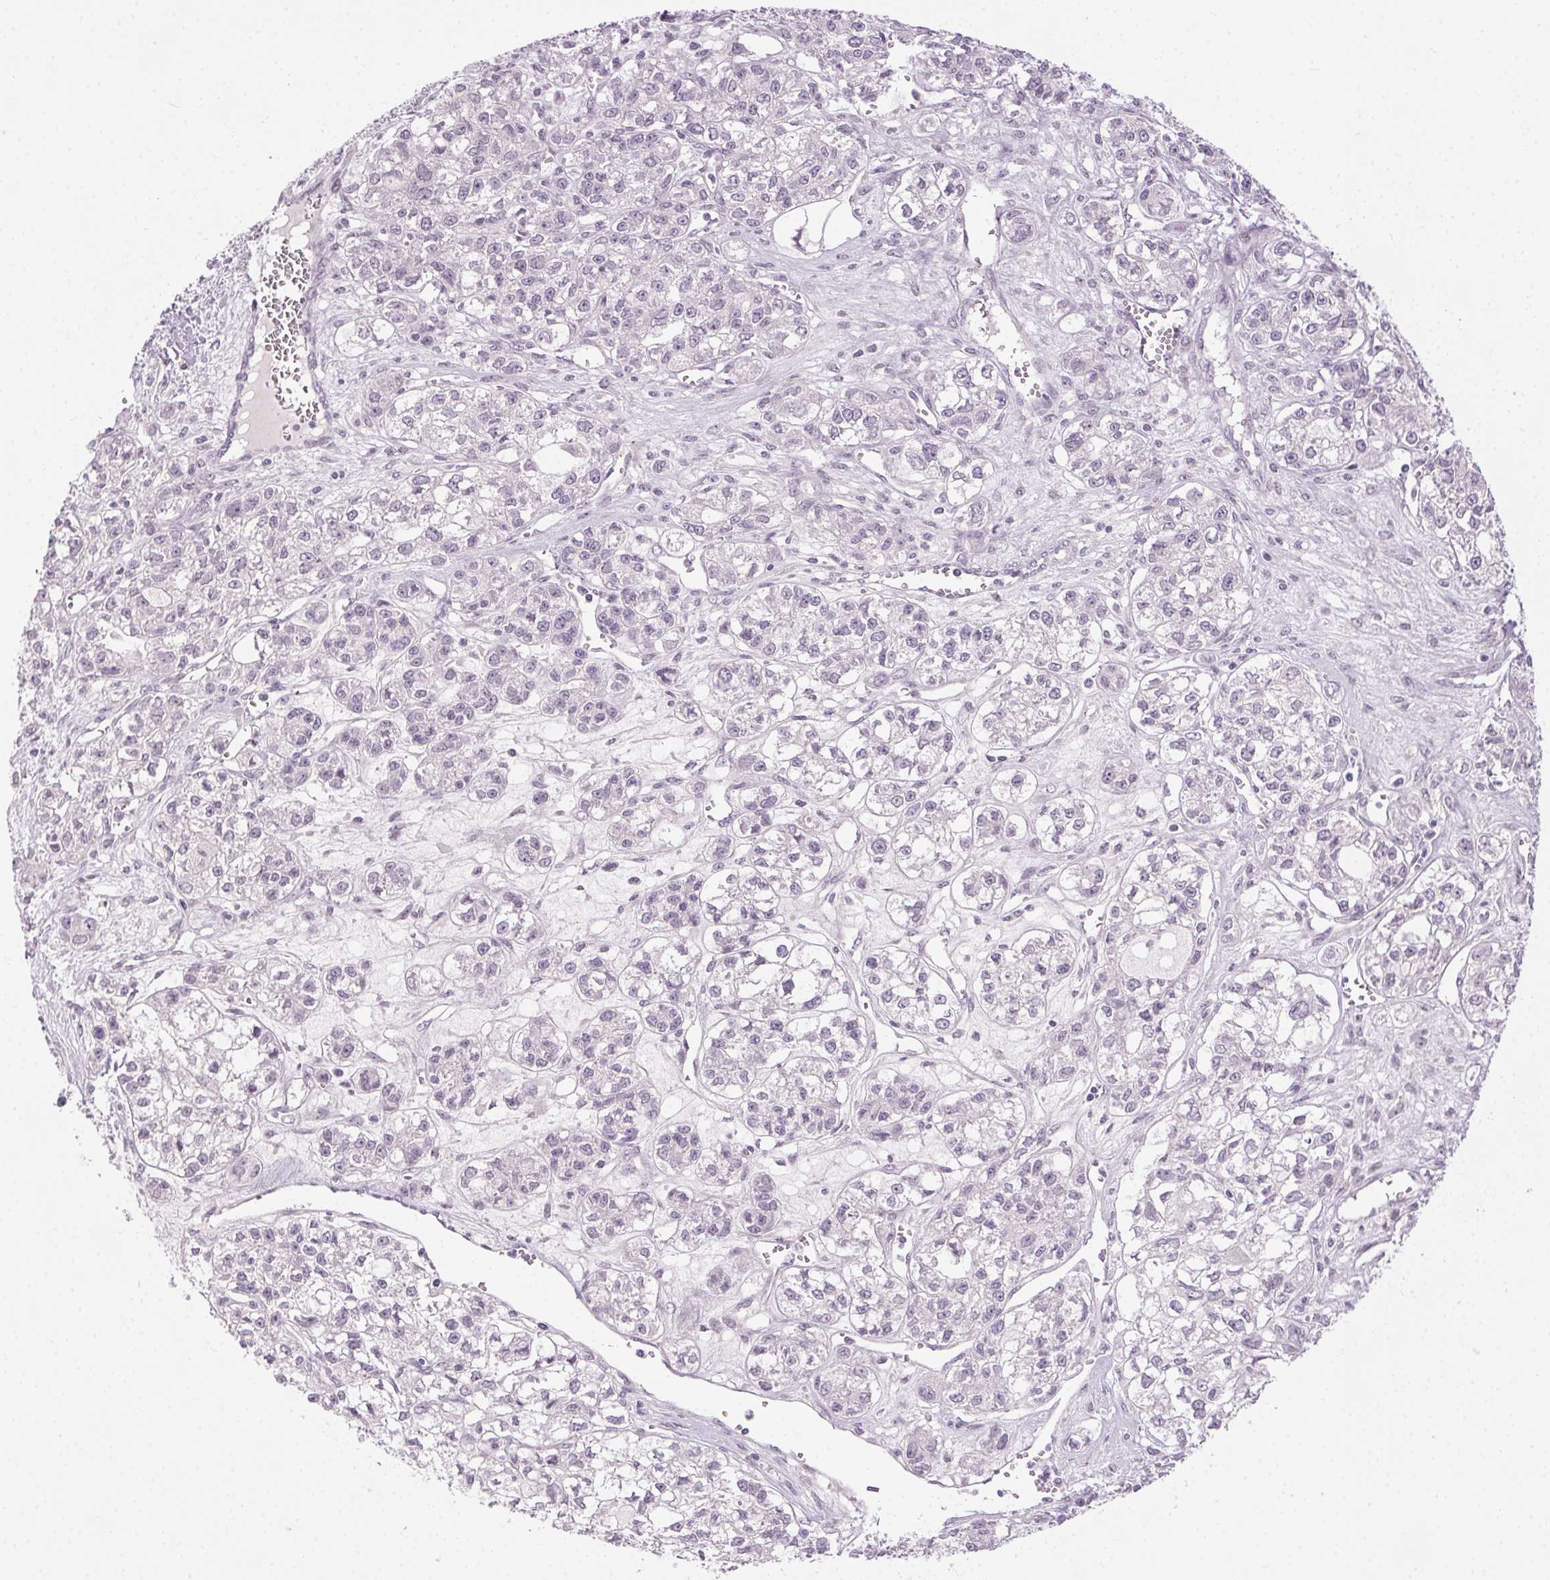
{"staining": {"intensity": "negative", "quantity": "none", "location": "none"}, "tissue": "ovarian cancer", "cell_type": "Tumor cells", "image_type": "cancer", "snomed": [{"axis": "morphology", "description": "Carcinoma, endometroid"}, {"axis": "topography", "description": "Ovary"}], "caption": "DAB immunohistochemical staining of human ovarian cancer shows no significant expression in tumor cells.", "gene": "FAM168A", "patient": {"sex": "female", "age": 64}}